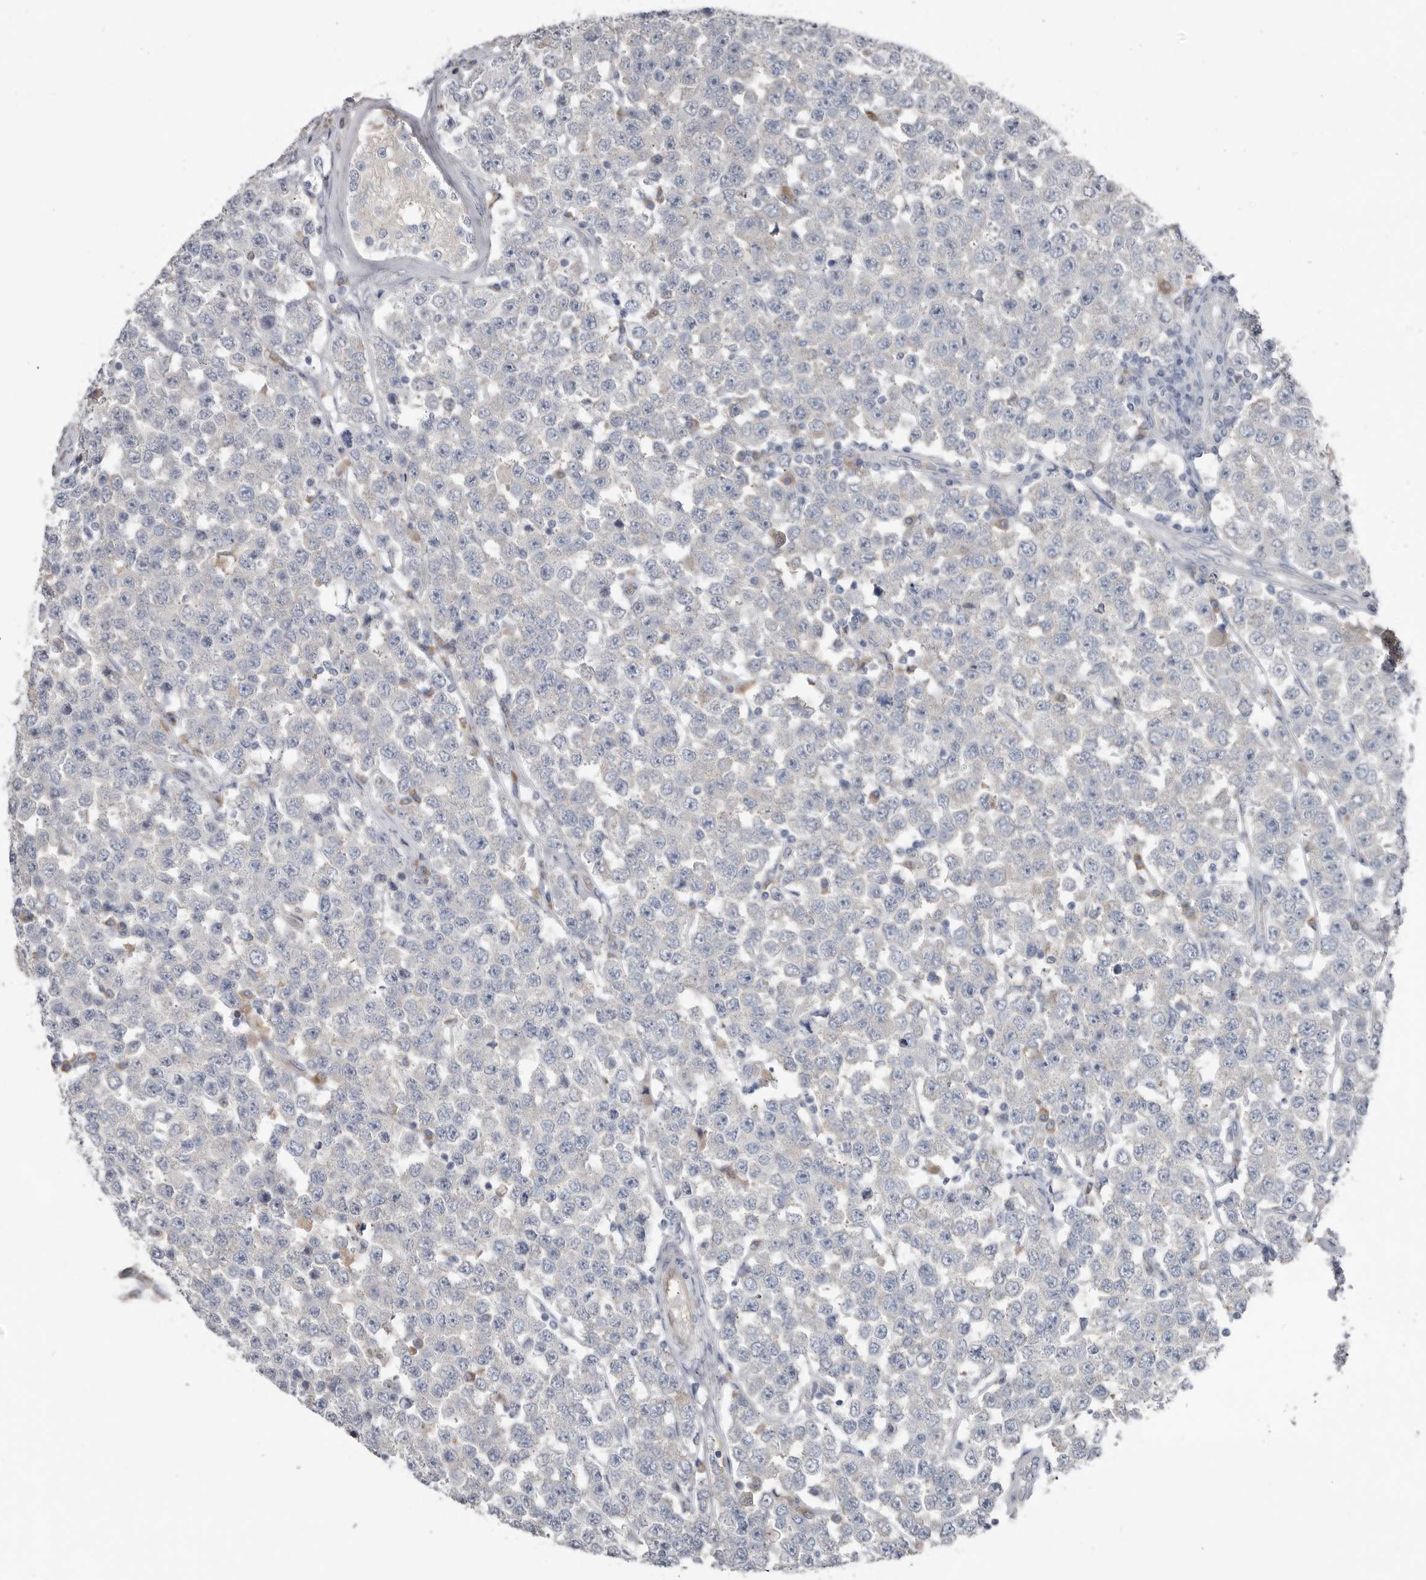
{"staining": {"intensity": "negative", "quantity": "none", "location": "none"}, "tissue": "testis cancer", "cell_type": "Tumor cells", "image_type": "cancer", "snomed": [{"axis": "morphology", "description": "Seminoma, NOS"}, {"axis": "topography", "description": "Testis"}], "caption": "This is an IHC micrograph of human testis seminoma. There is no staining in tumor cells.", "gene": "ZNF114", "patient": {"sex": "male", "age": 28}}